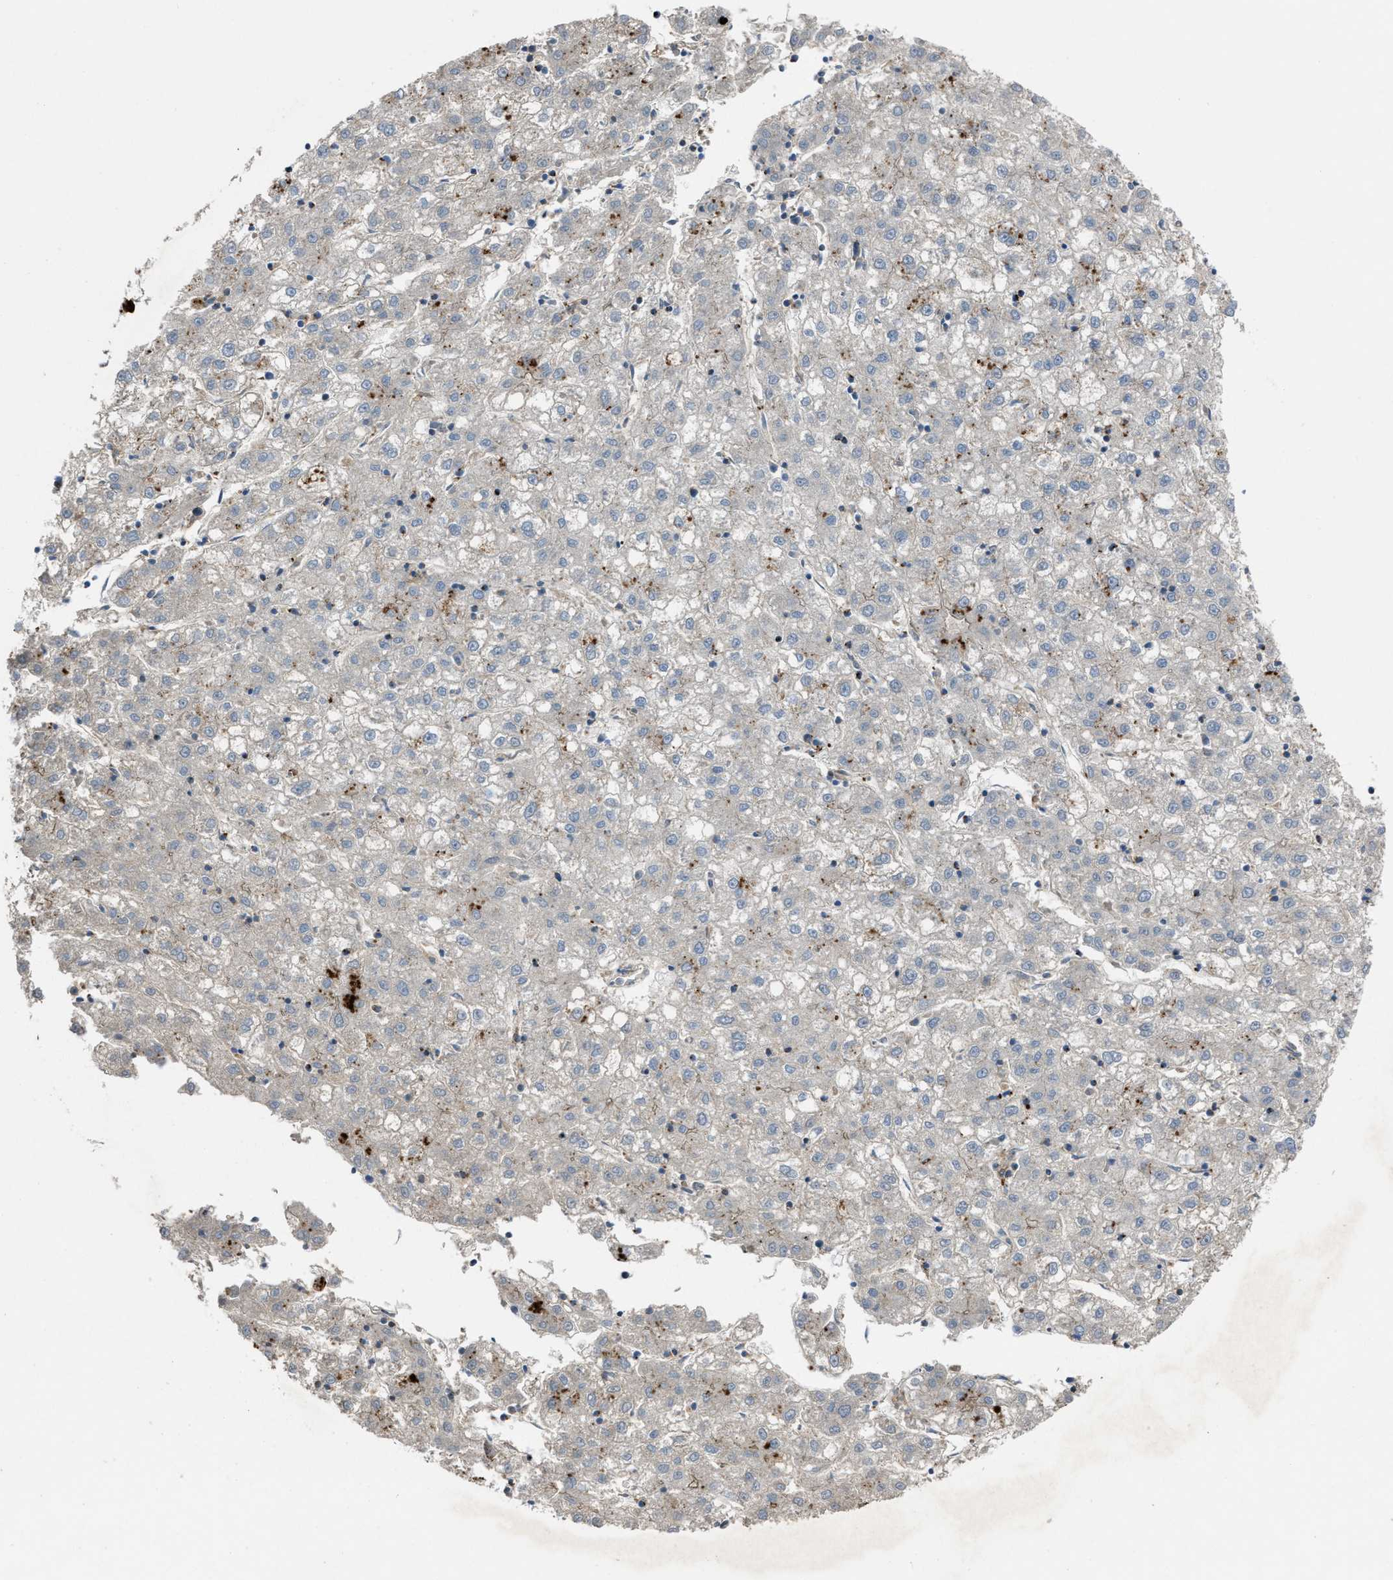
{"staining": {"intensity": "negative", "quantity": "none", "location": "none"}, "tissue": "liver cancer", "cell_type": "Tumor cells", "image_type": "cancer", "snomed": [{"axis": "morphology", "description": "Carcinoma, Hepatocellular, NOS"}, {"axis": "topography", "description": "Liver"}], "caption": "DAB immunohistochemical staining of human liver cancer reveals no significant expression in tumor cells.", "gene": "AGPAT2", "patient": {"sex": "male", "age": 72}}